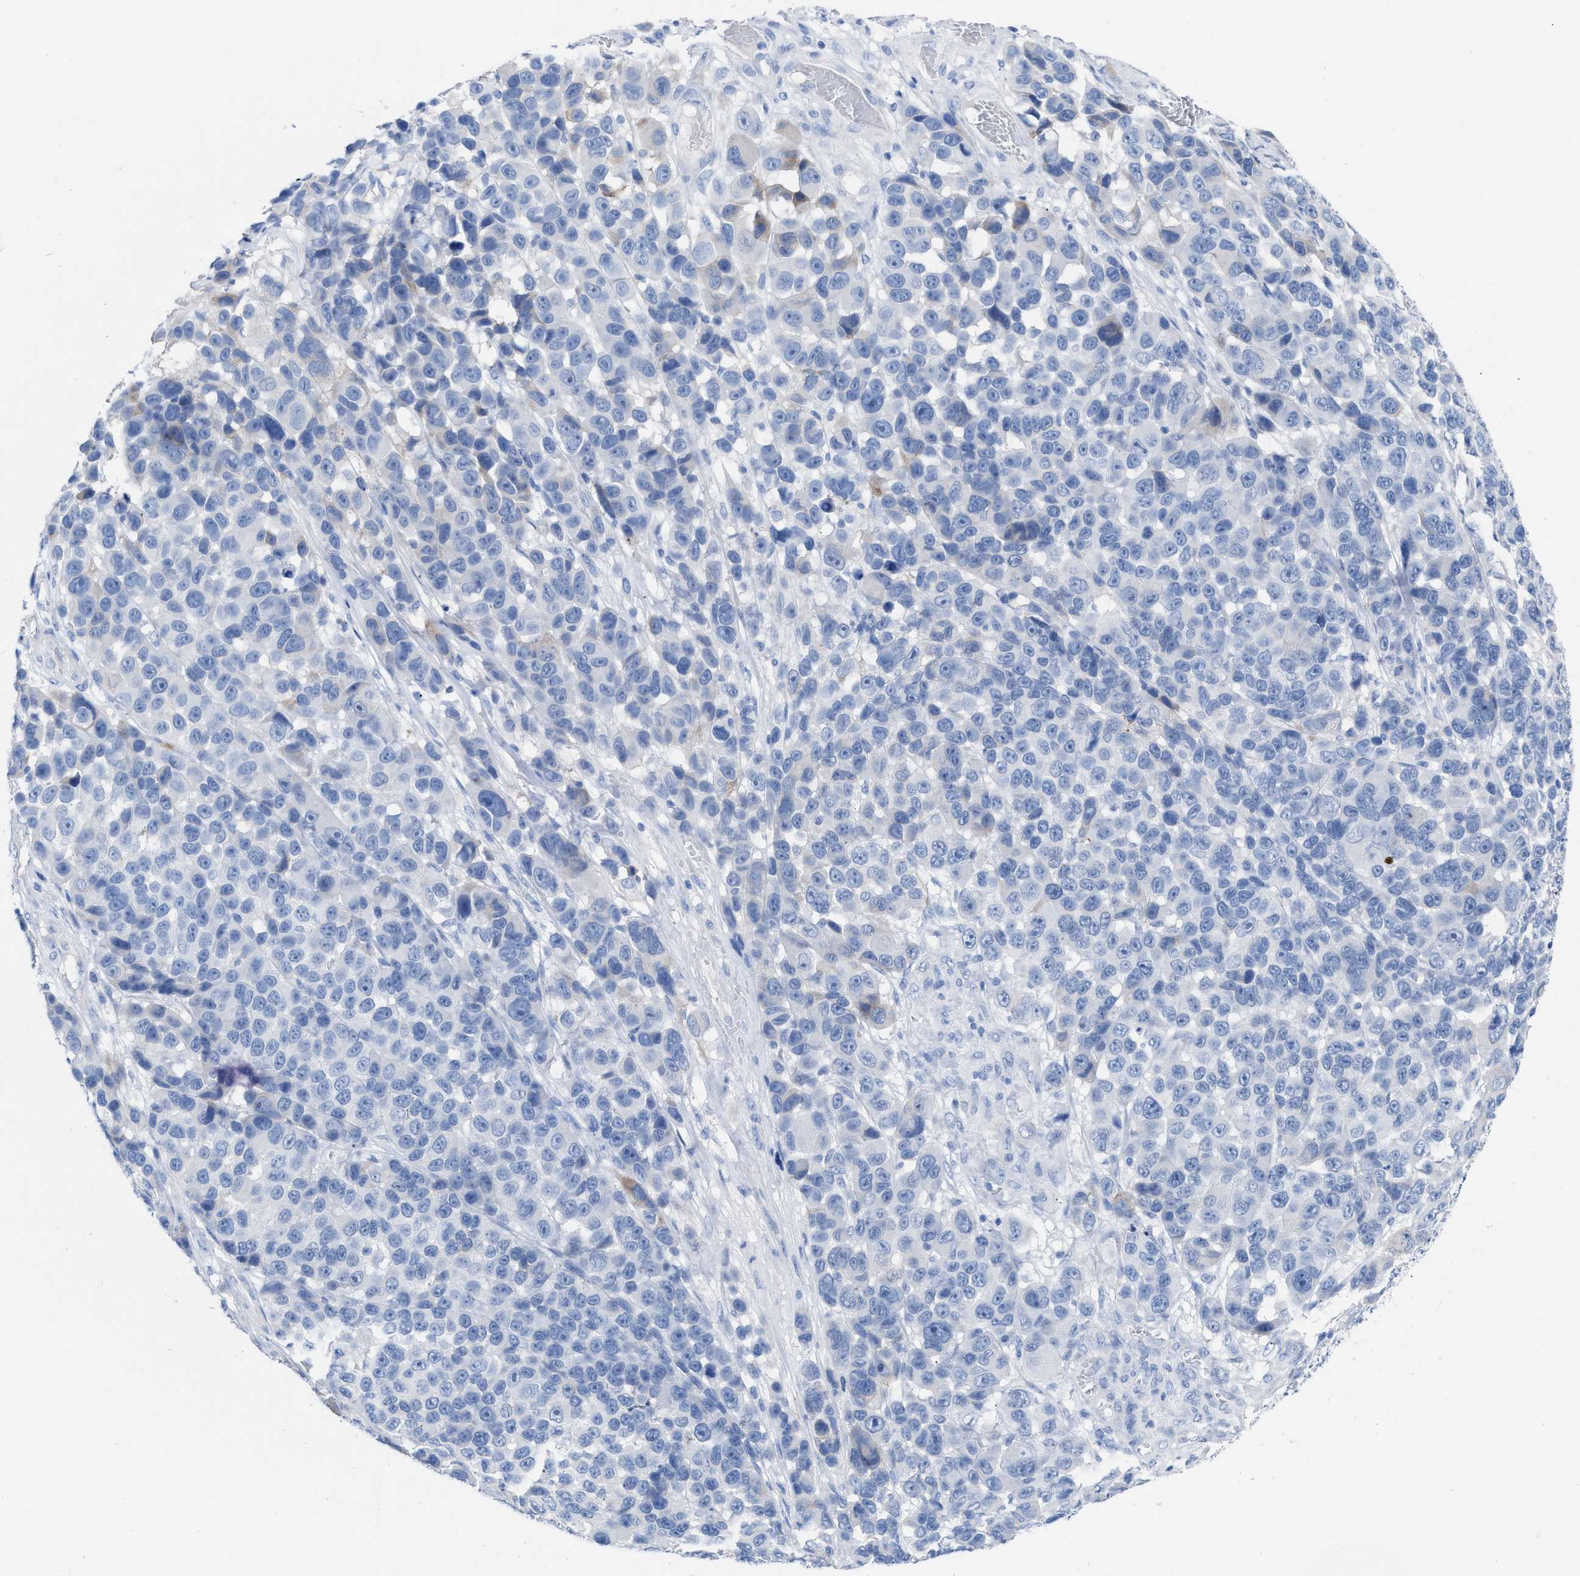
{"staining": {"intensity": "negative", "quantity": "none", "location": "none"}, "tissue": "melanoma", "cell_type": "Tumor cells", "image_type": "cancer", "snomed": [{"axis": "morphology", "description": "Malignant melanoma, NOS"}, {"axis": "topography", "description": "Skin"}], "caption": "Immunohistochemical staining of human malignant melanoma shows no significant positivity in tumor cells. Nuclei are stained in blue.", "gene": "CPA1", "patient": {"sex": "male", "age": 53}}